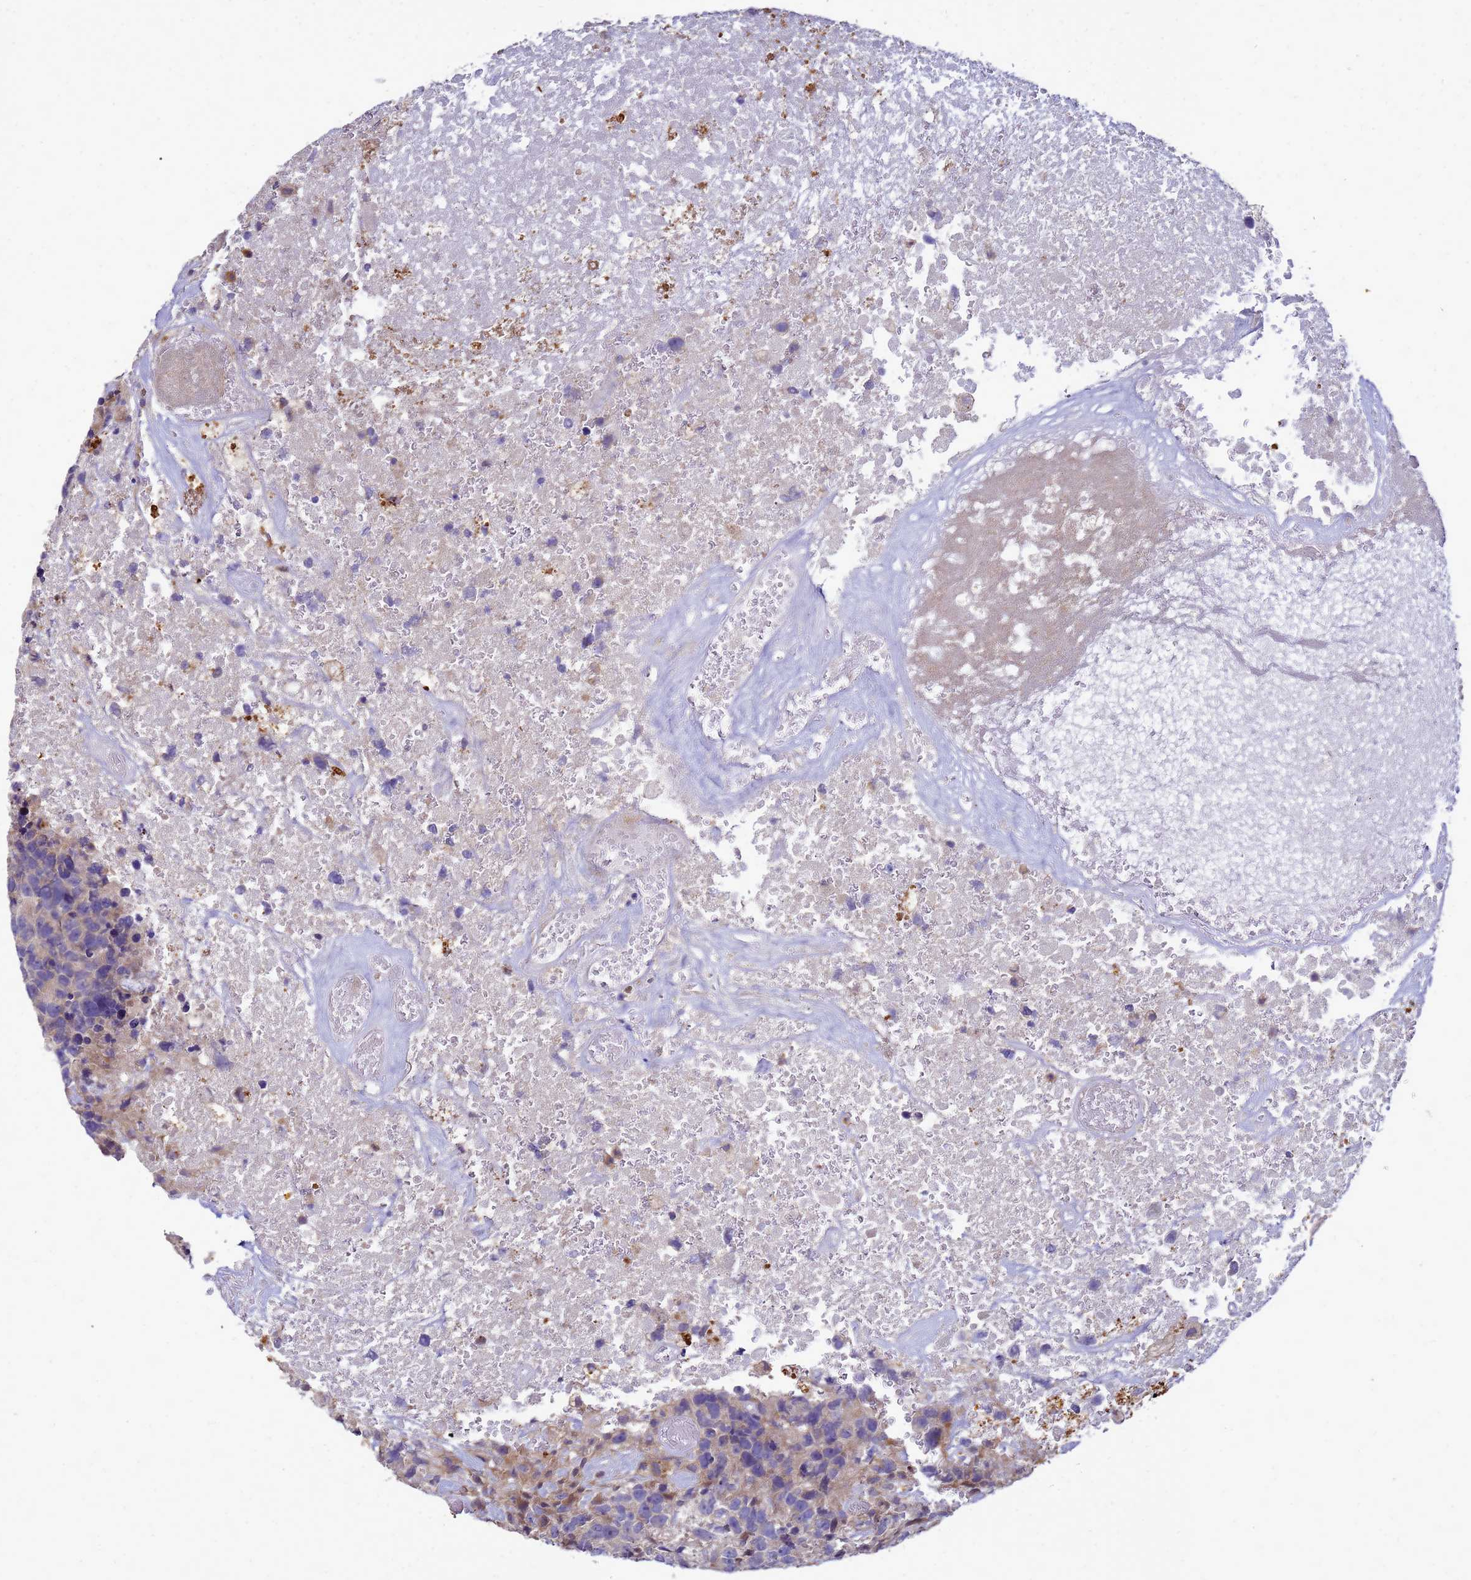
{"staining": {"intensity": "moderate", "quantity": "<25%", "location": "cytoplasmic/membranous"}, "tissue": "glioma", "cell_type": "Tumor cells", "image_type": "cancer", "snomed": [{"axis": "morphology", "description": "Glioma, malignant, High grade"}, {"axis": "topography", "description": "Brain"}], "caption": "Glioma stained with immunohistochemistry demonstrates moderate cytoplasmic/membranous staining in approximately <25% of tumor cells. The staining was performed using DAB, with brown indicating positive protein expression. Nuclei are stained blue with hematoxylin.", "gene": "RNF215", "patient": {"sex": "male", "age": 69}}